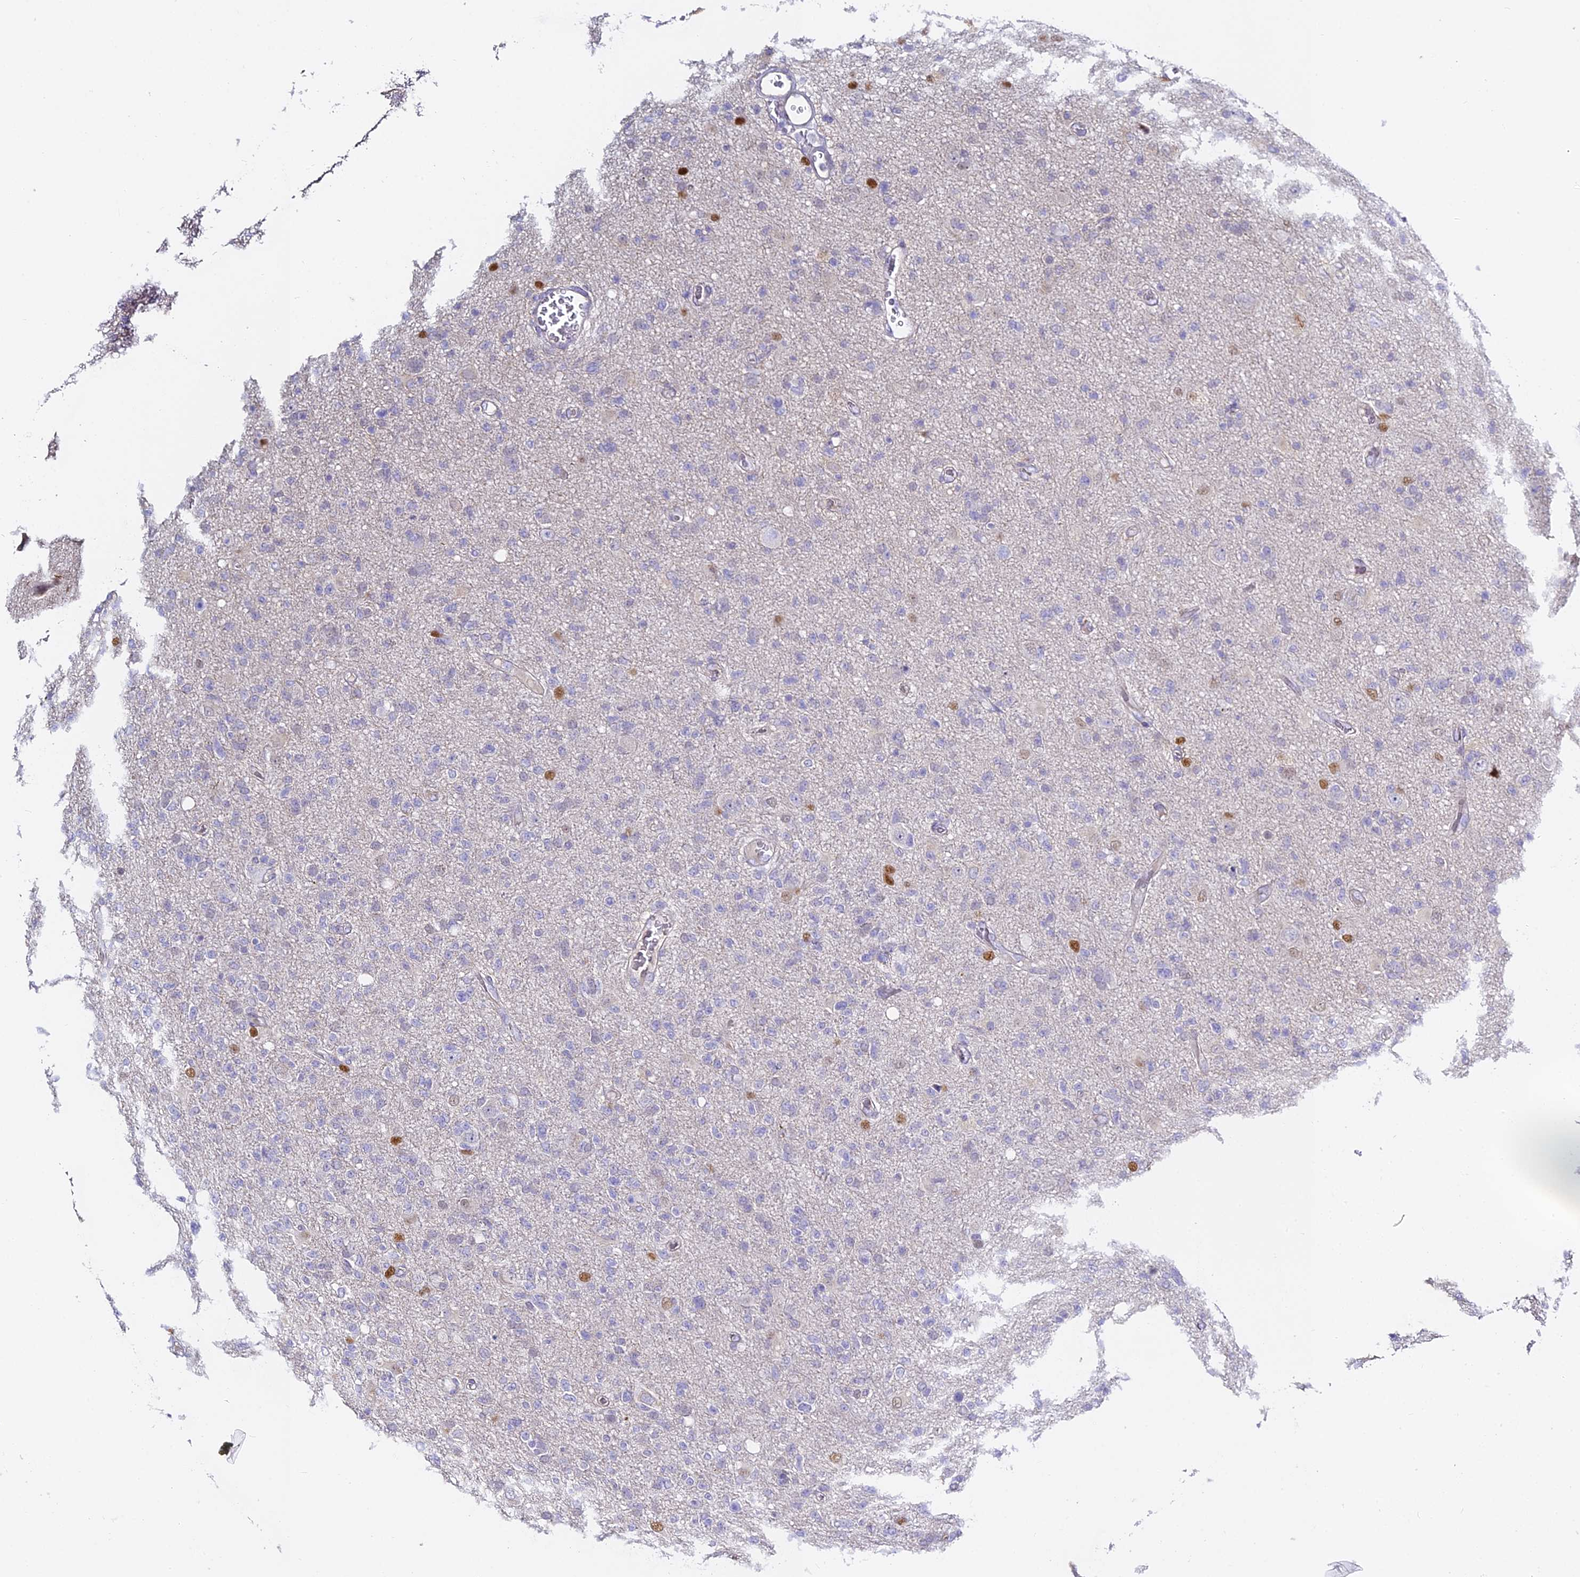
{"staining": {"intensity": "negative", "quantity": "none", "location": "none"}, "tissue": "glioma", "cell_type": "Tumor cells", "image_type": "cancer", "snomed": [{"axis": "morphology", "description": "Glioma, malignant, High grade"}, {"axis": "topography", "description": "Brain"}], "caption": "Malignant glioma (high-grade) stained for a protein using immunohistochemistry exhibits no positivity tumor cells.", "gene": "SERP1", "patient": {"sex": "female", "age": 57}}